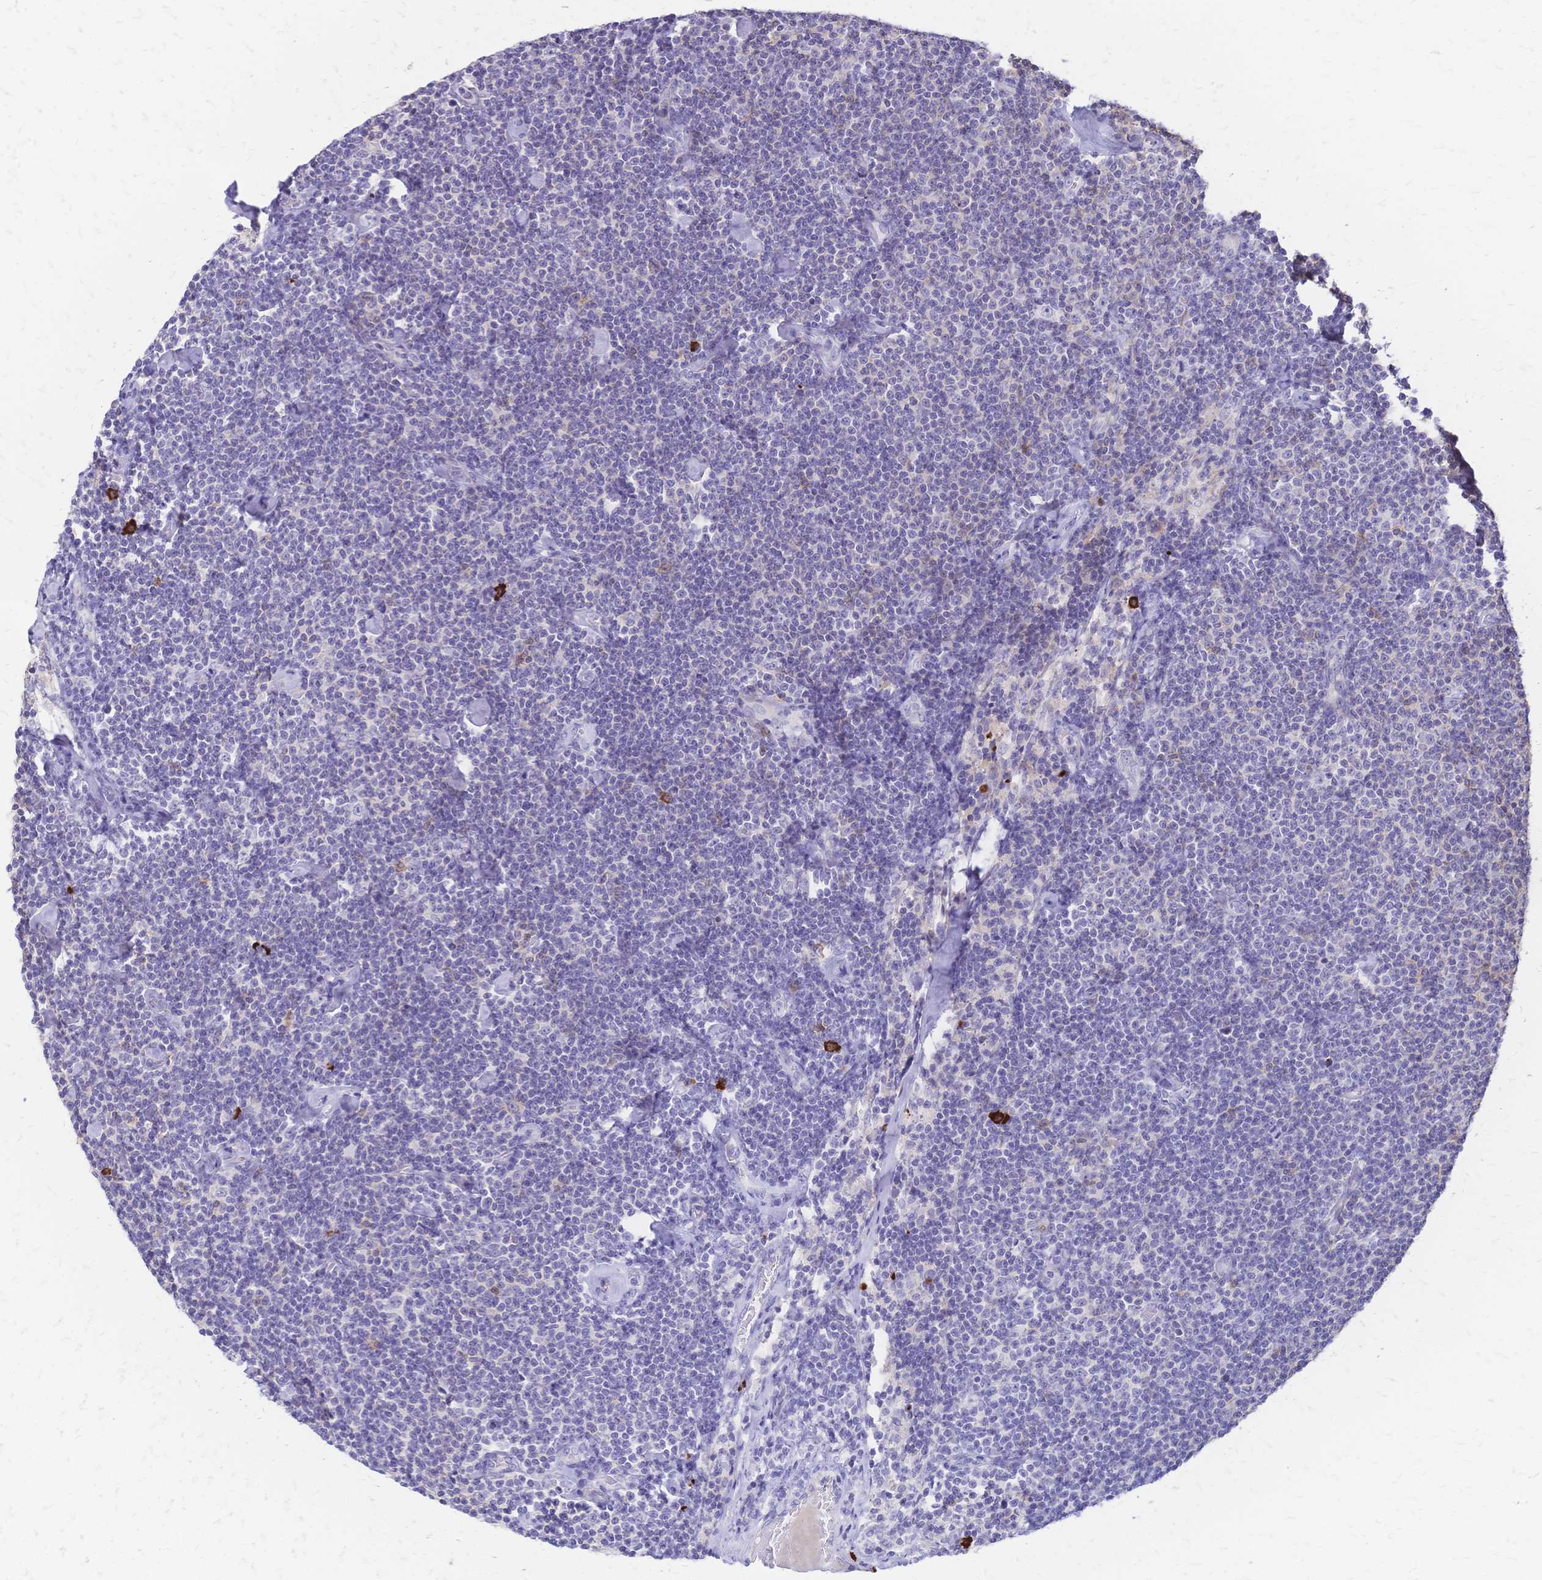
{"staining": {"intensity": "negative", "quantity": "none", "location": "none"}, "tissue": "lymphoma", "cell_type": "Tumor cells", "image_type": "cancer", "snomed": [{"axis": "morphology", "description": "Malignant lymphoma, non-Hodgkin's type, Low grade"}, {"axis": "topography", "description": "Lymph node"}], "caption": "A micrograph of human malignant lymphoma, non-Hodgkin's type (low-grade) is negative for staining in tumor cells.", "gene": "IL2RA", "patient": {"sex": "male", "age": 81}}